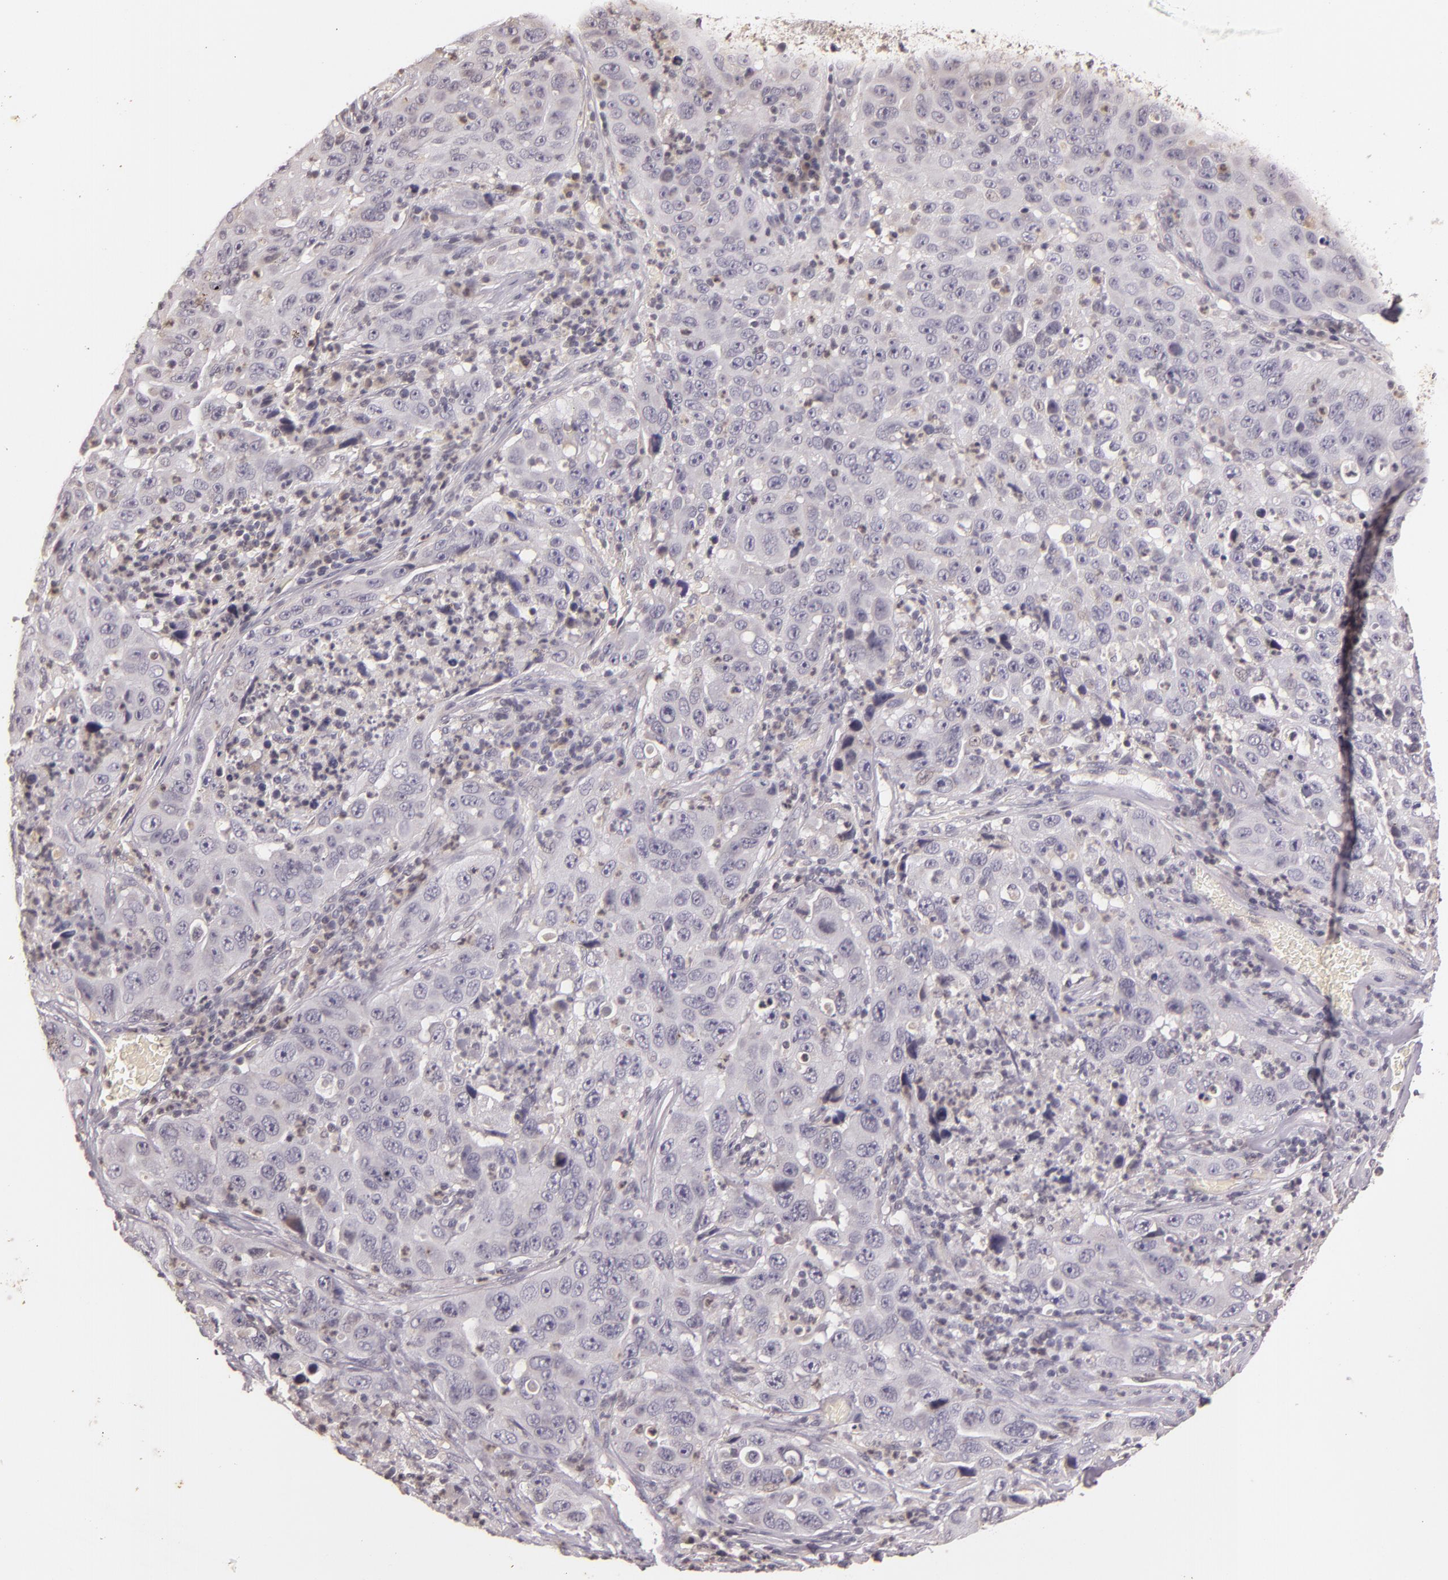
{"staining": {"intensity": "negative", "quantity": "none", "location": "none"}, "tissue": "lung cancer", "cell_type": "Tumor cells", "image_type": "cancer", "snomed": [{"axis": "morphology", "description": "Squamous cell carcinoma, NOS"}, {"axis": "topography", "description": "Lung"}], "caption": "Tumor cells are negative for brown protein staining in lung cancer. Brightfield microscopy of immunohistochemistry stained with DAB (brown) and hematoxylin (blue), captured at high magnification.", "gene": "TFF1", "patient": {"sex": "male", "age": 64}}